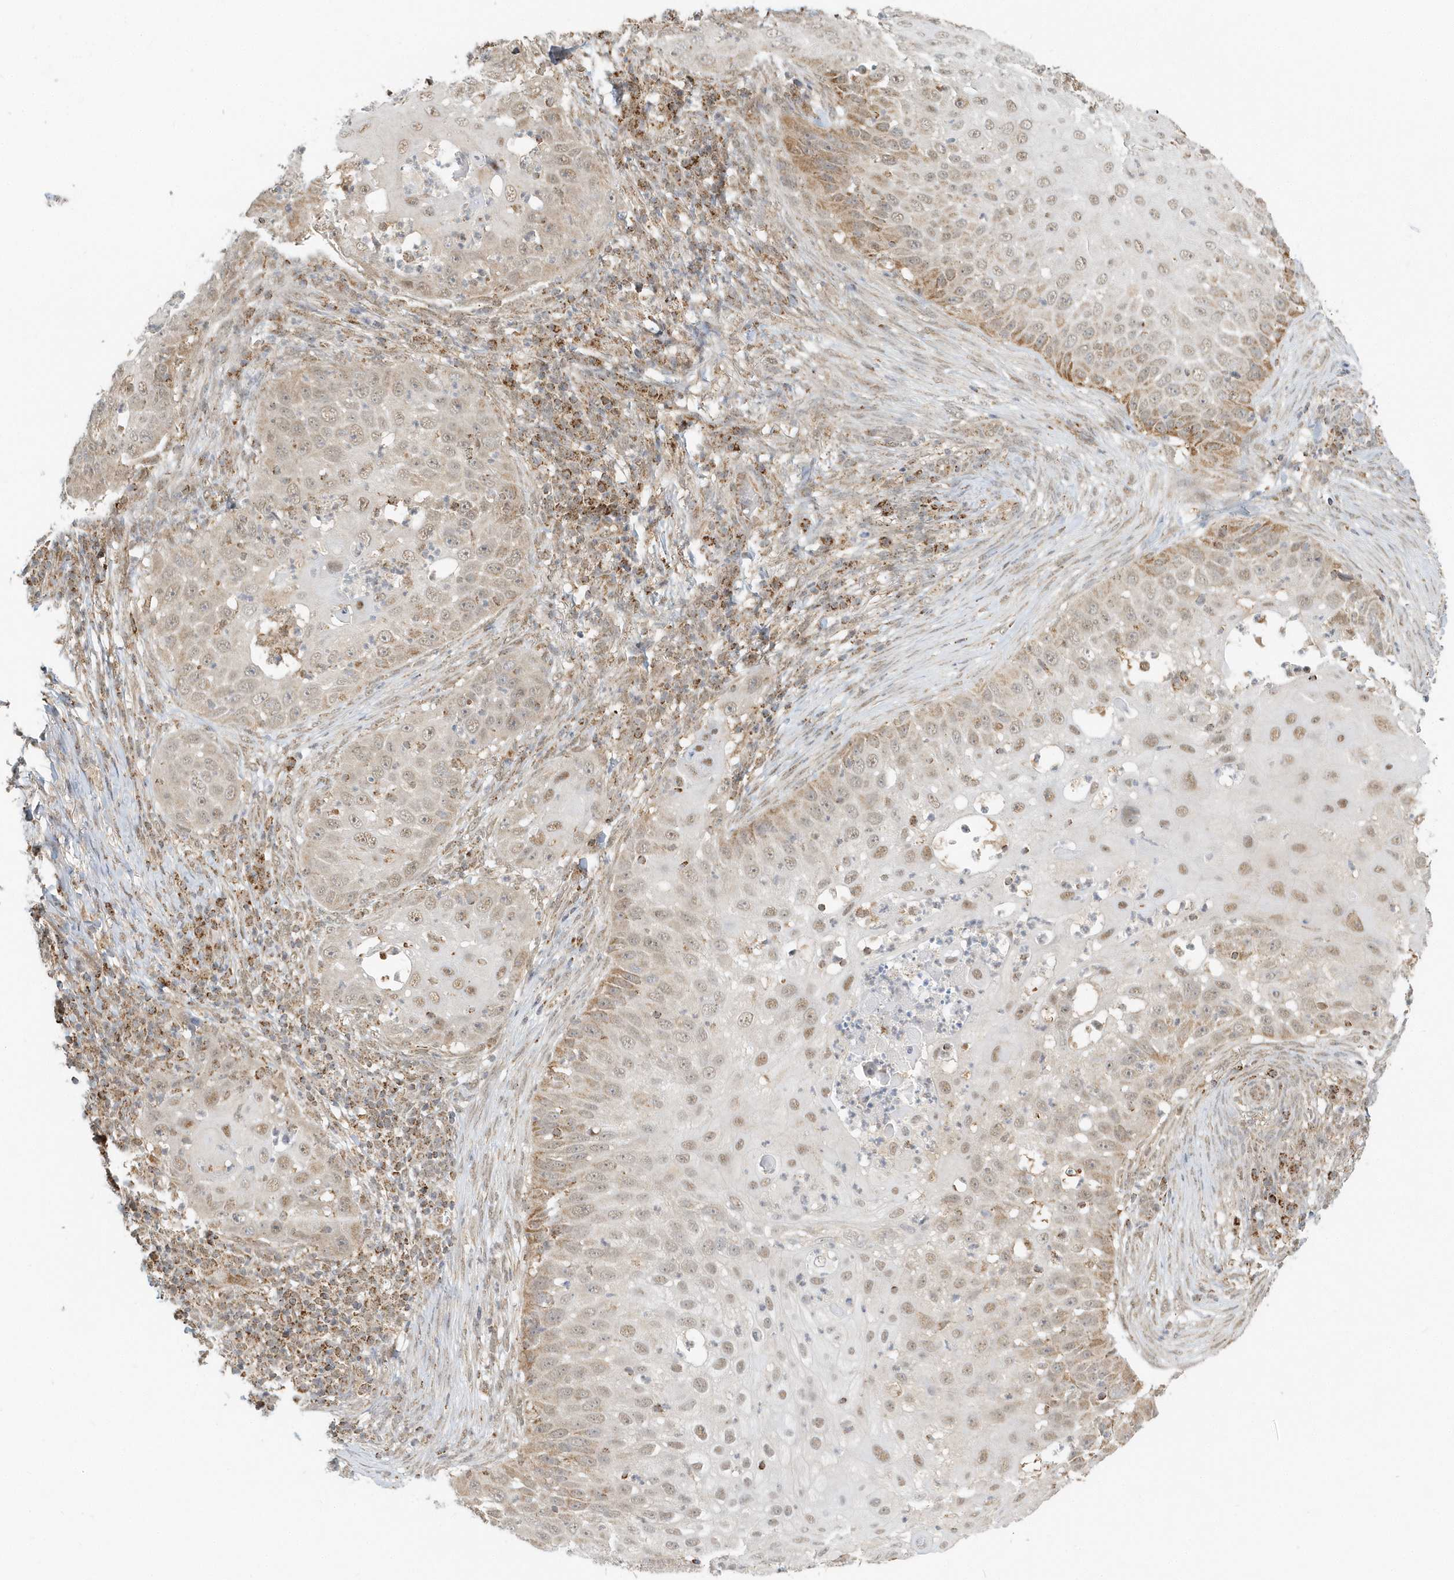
{"staining": {"intensity": "moderate", "quantity": "25%-75%", "location": "cytoplasmic/membranous,nuclear"}, "tissue": "skin cancer", "cell_type": "Tumor cells", "image_type": "cancer", "snomed": [{"axis": "morphology", "description": "Squamous cell carcinoma, NOS"}, {"axis": "topography", "description": "Skin"}], "caption": "Squamous cell carcinoma (skin) tissue displays moderate cytoplasmic/membranous and nuclear expression in about 25%-75% of tumor cells, visualized by immunohistochemistry.", "gene": "PSMD6", "patient": {"sex": "female", "age": 44}}